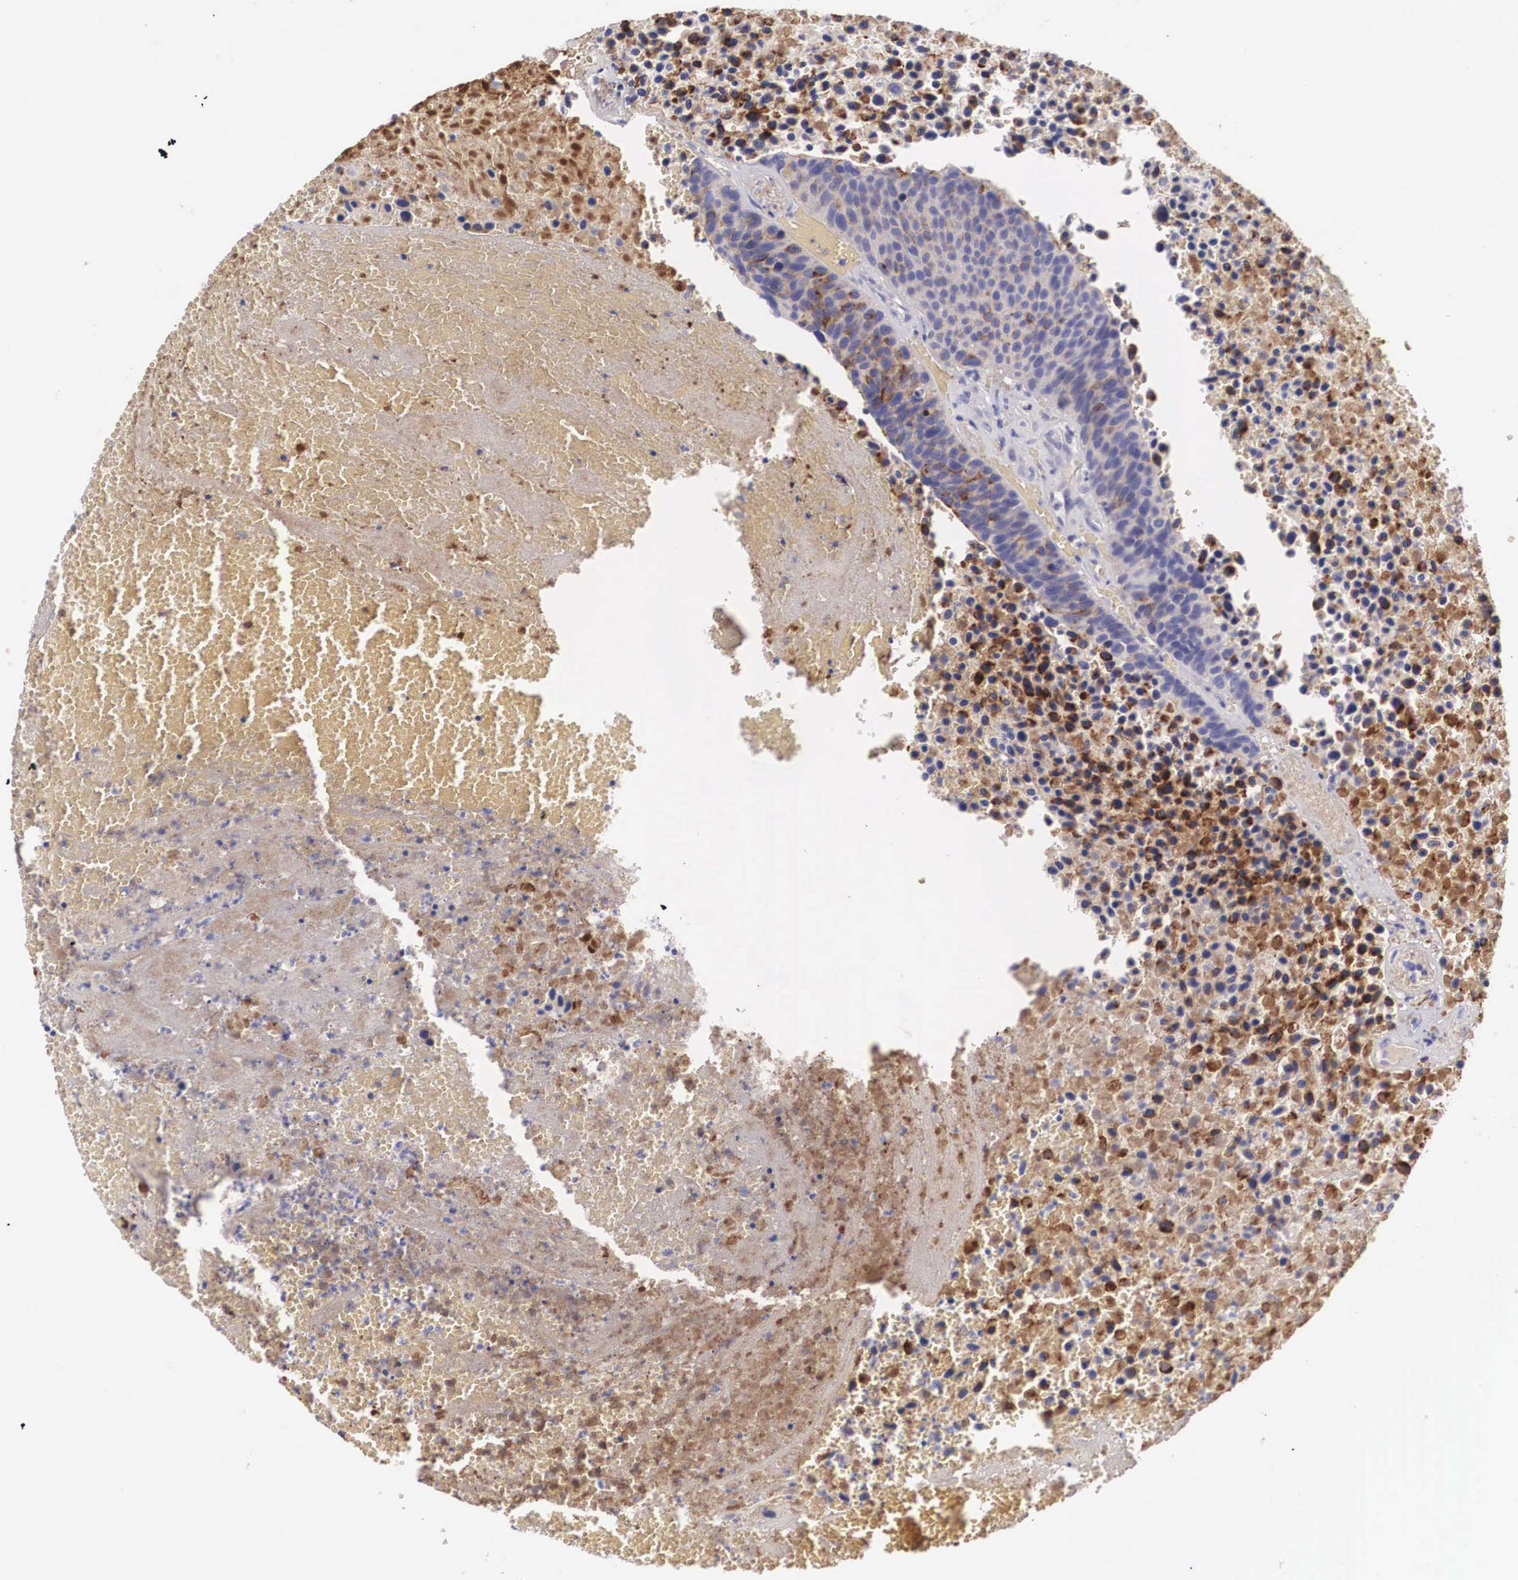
{"staining": {"intensity": "moderate", "quantity": "<25%", "location": "cytoplasmic/membranous"}, "tissue": "urothelial cancer", "cell_type": "Tumor cells", "image_type": "cancer", "snomed": [{"axis": "morphology", "description": "Urothelial carcinoma, High grade"}, {"axis": "topography", "description": "Urinary bladder"}], "caption": "The immunohistochemical stain shows moderate cytoplasmic/membranous expression in tumor cells of urothelial cancer tissue. (DAB = brown stain, brightfield microscopy at high magnification).", "gene": "CLU", "patient": {"sex": "male", "age": 66}}